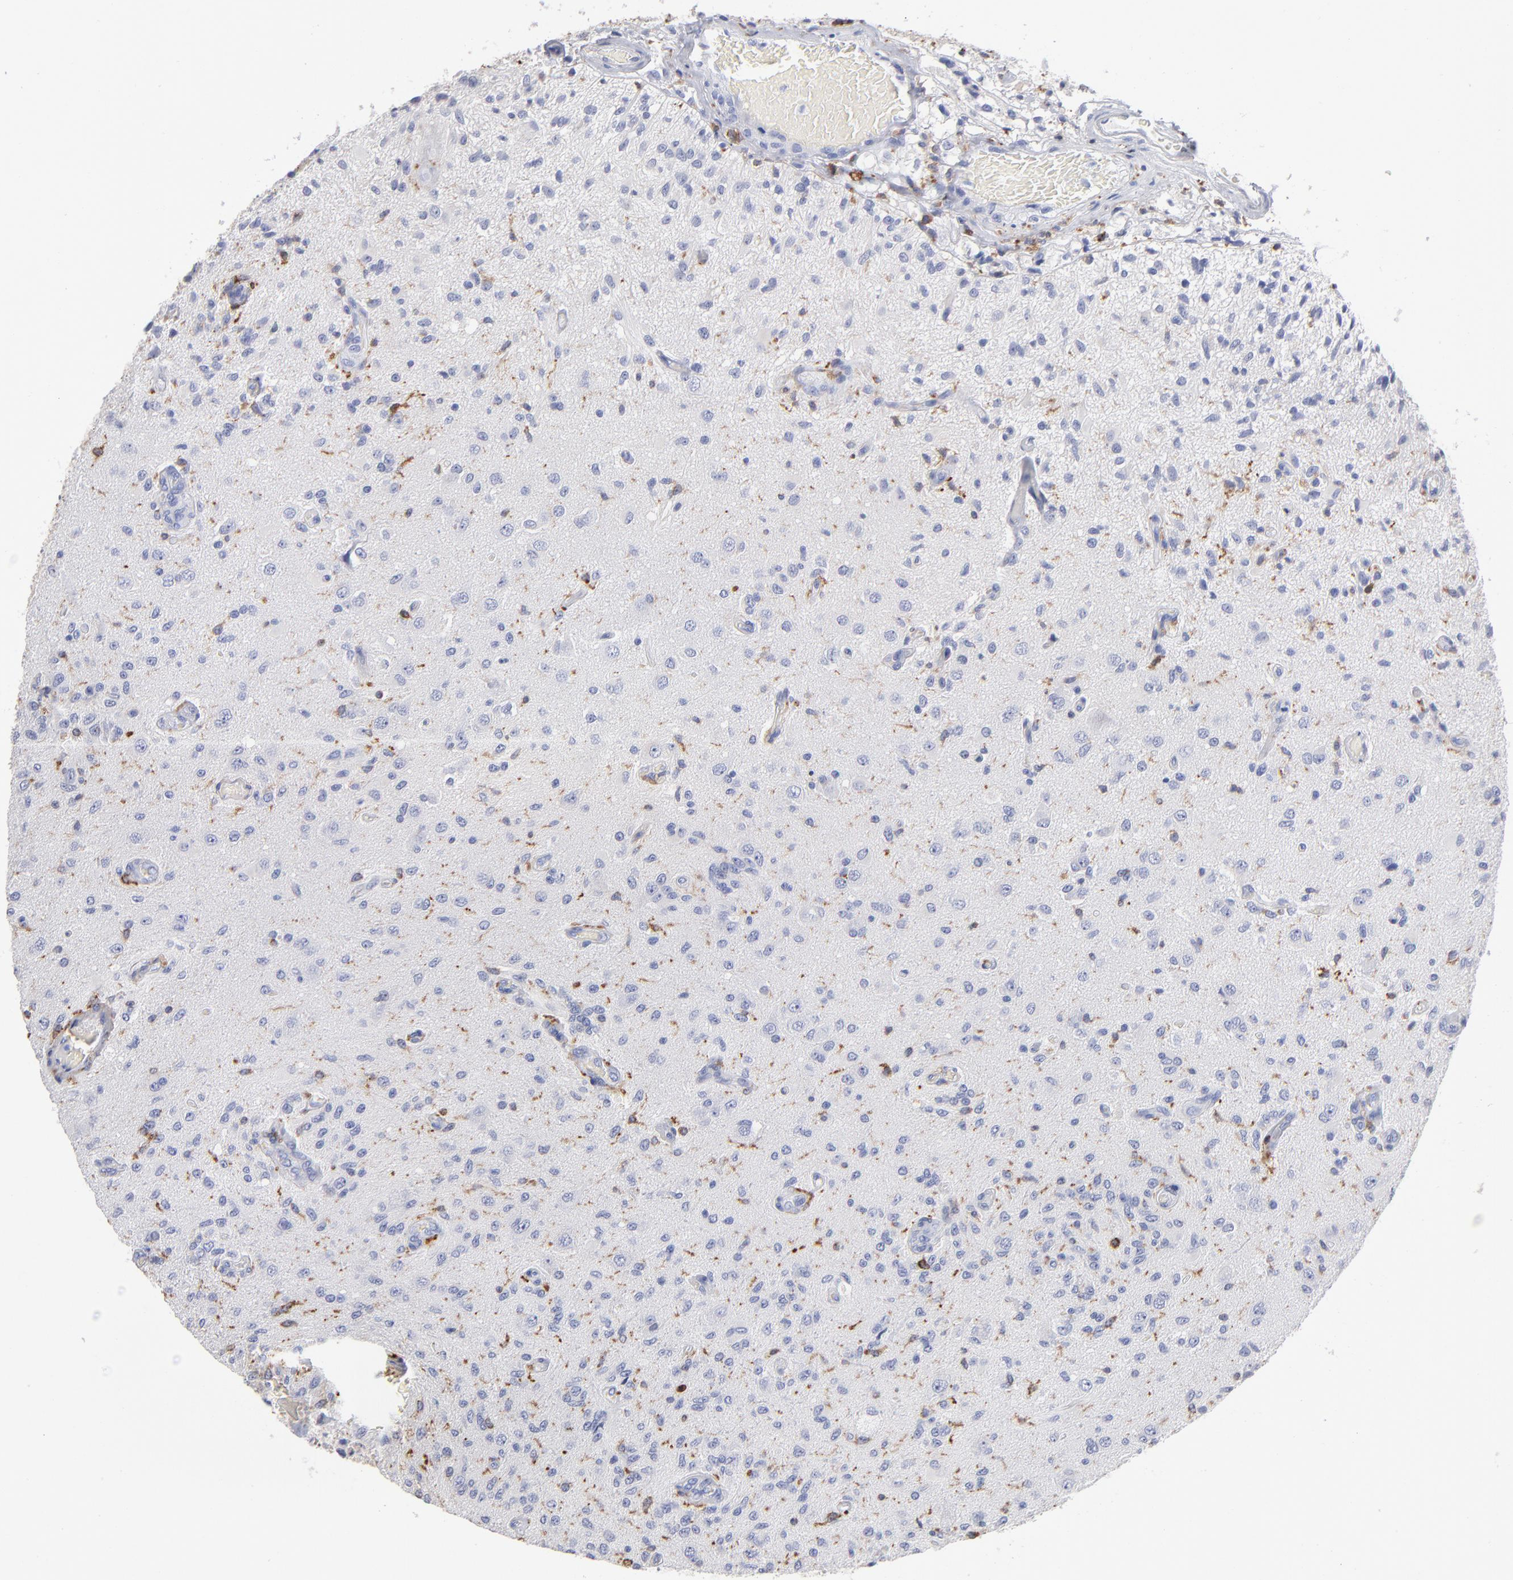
{"staining": {"intensity": "negative", "quantity": "none", "location": "none"}, "tissue": "glioma", "cell_type": "Tumor cells", "image_type": "cancer", "snomed": [{"axis": "morphology", "description": "Normal tissue, NOS"}, {"axis": "morphology", "description": "Glioma, malignant, High grade"}, {"axis": "topography", "description": "Cerebral cortex"}], "caption": "This is a histopathology image of immunohistochemistry (IHC) staining of malignant high-grade glioma, which shows no staining in tumor cells.", "gene": "CD180", "patient": {"sex": "male", "age": 77}}